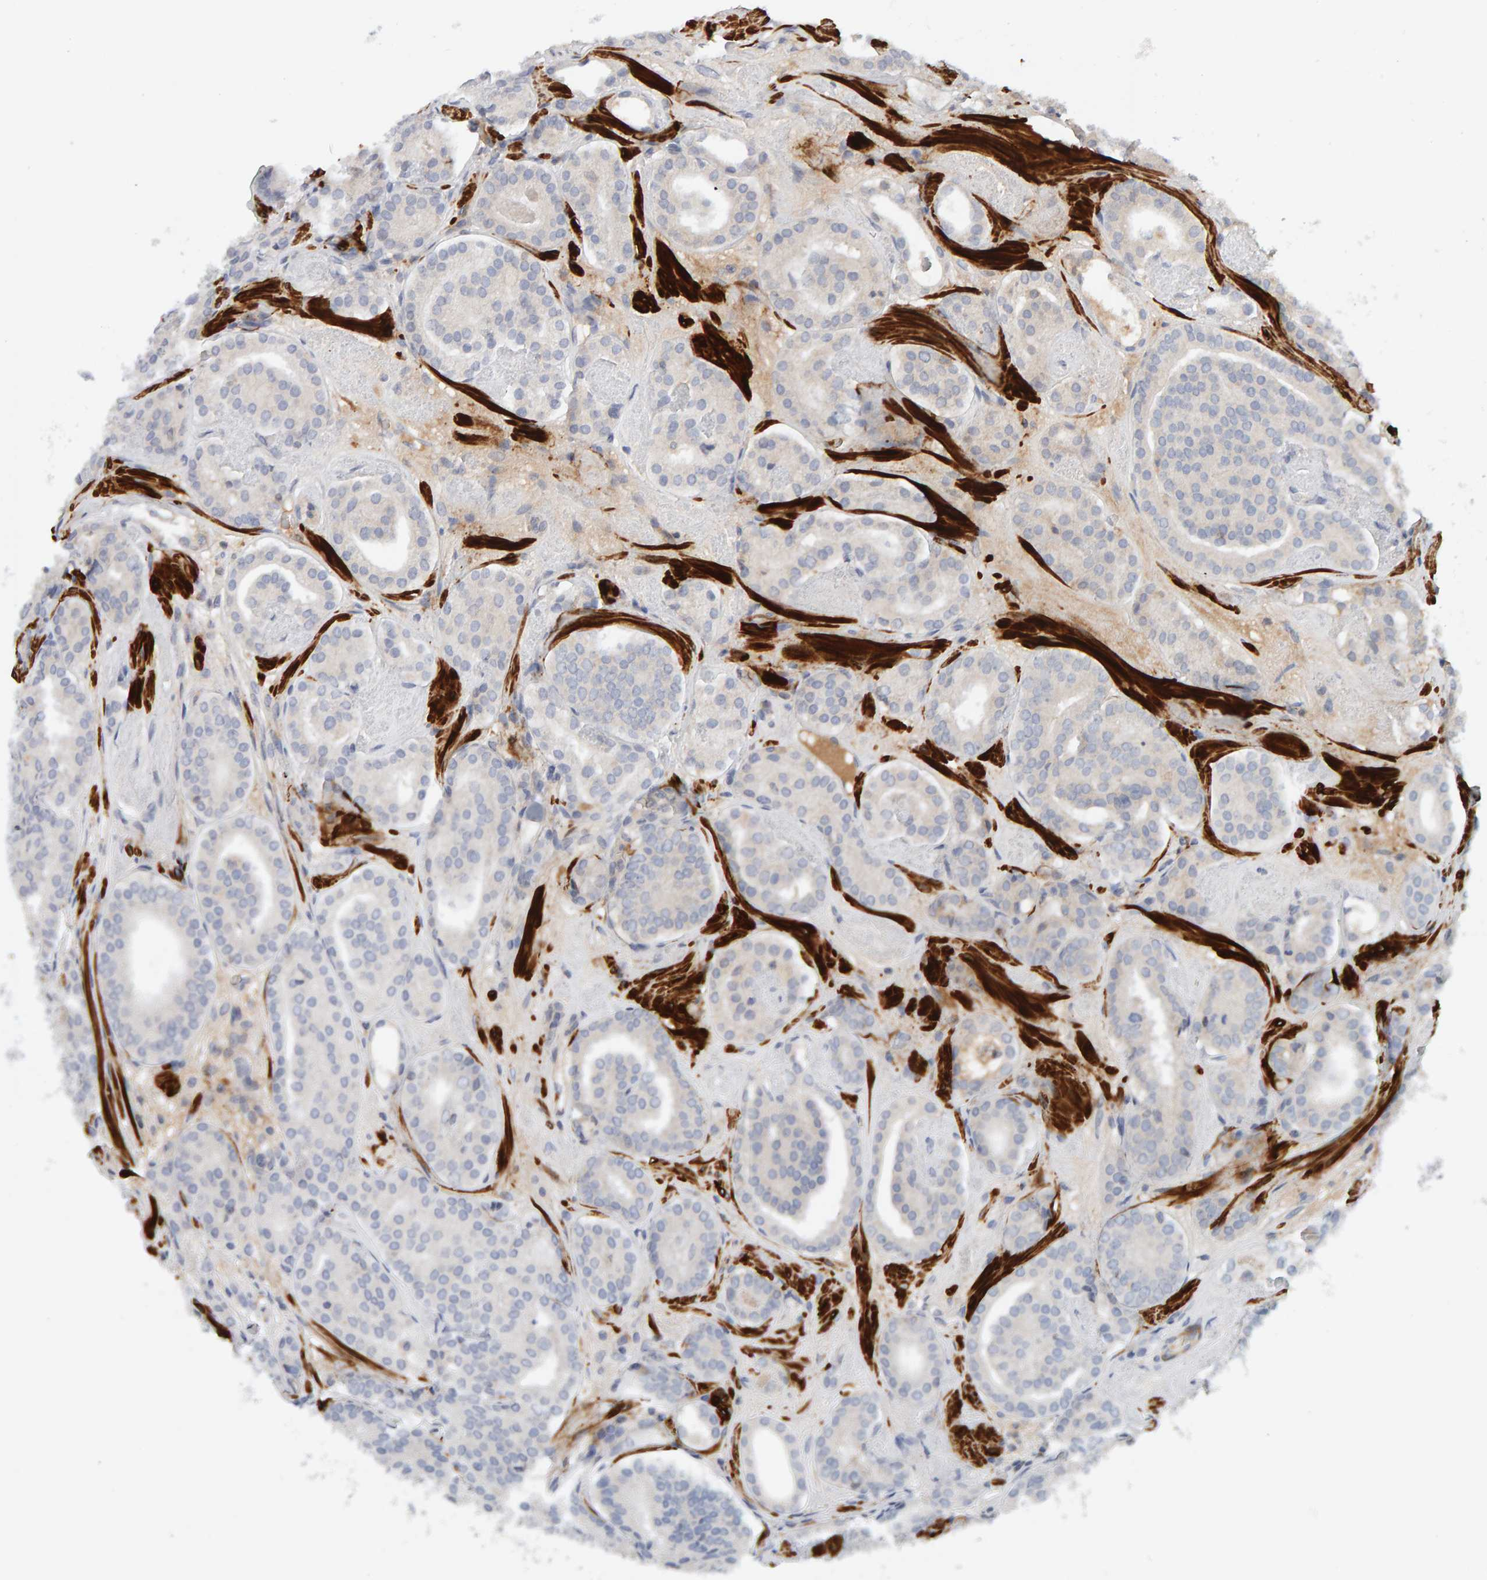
{"staining": {"intensity": "negative", "quantity": "none", "location": "none"}, "tissue": "prostate cancer", "cell_type": "Tumor cells", "image_type": "cancer", "snomed": [{"axis": "morphology", "description": "Adenocarcinoma, Low grade"}, {"axis": "topography", "description": "Prostate"}], "caption": "The image demonstrates no staining of tumor cells in prostate cancer (adenocarcinoma (low-grade)).", "gene": "NUDCD1", "patient": {"sex": "male", "age": 69}}